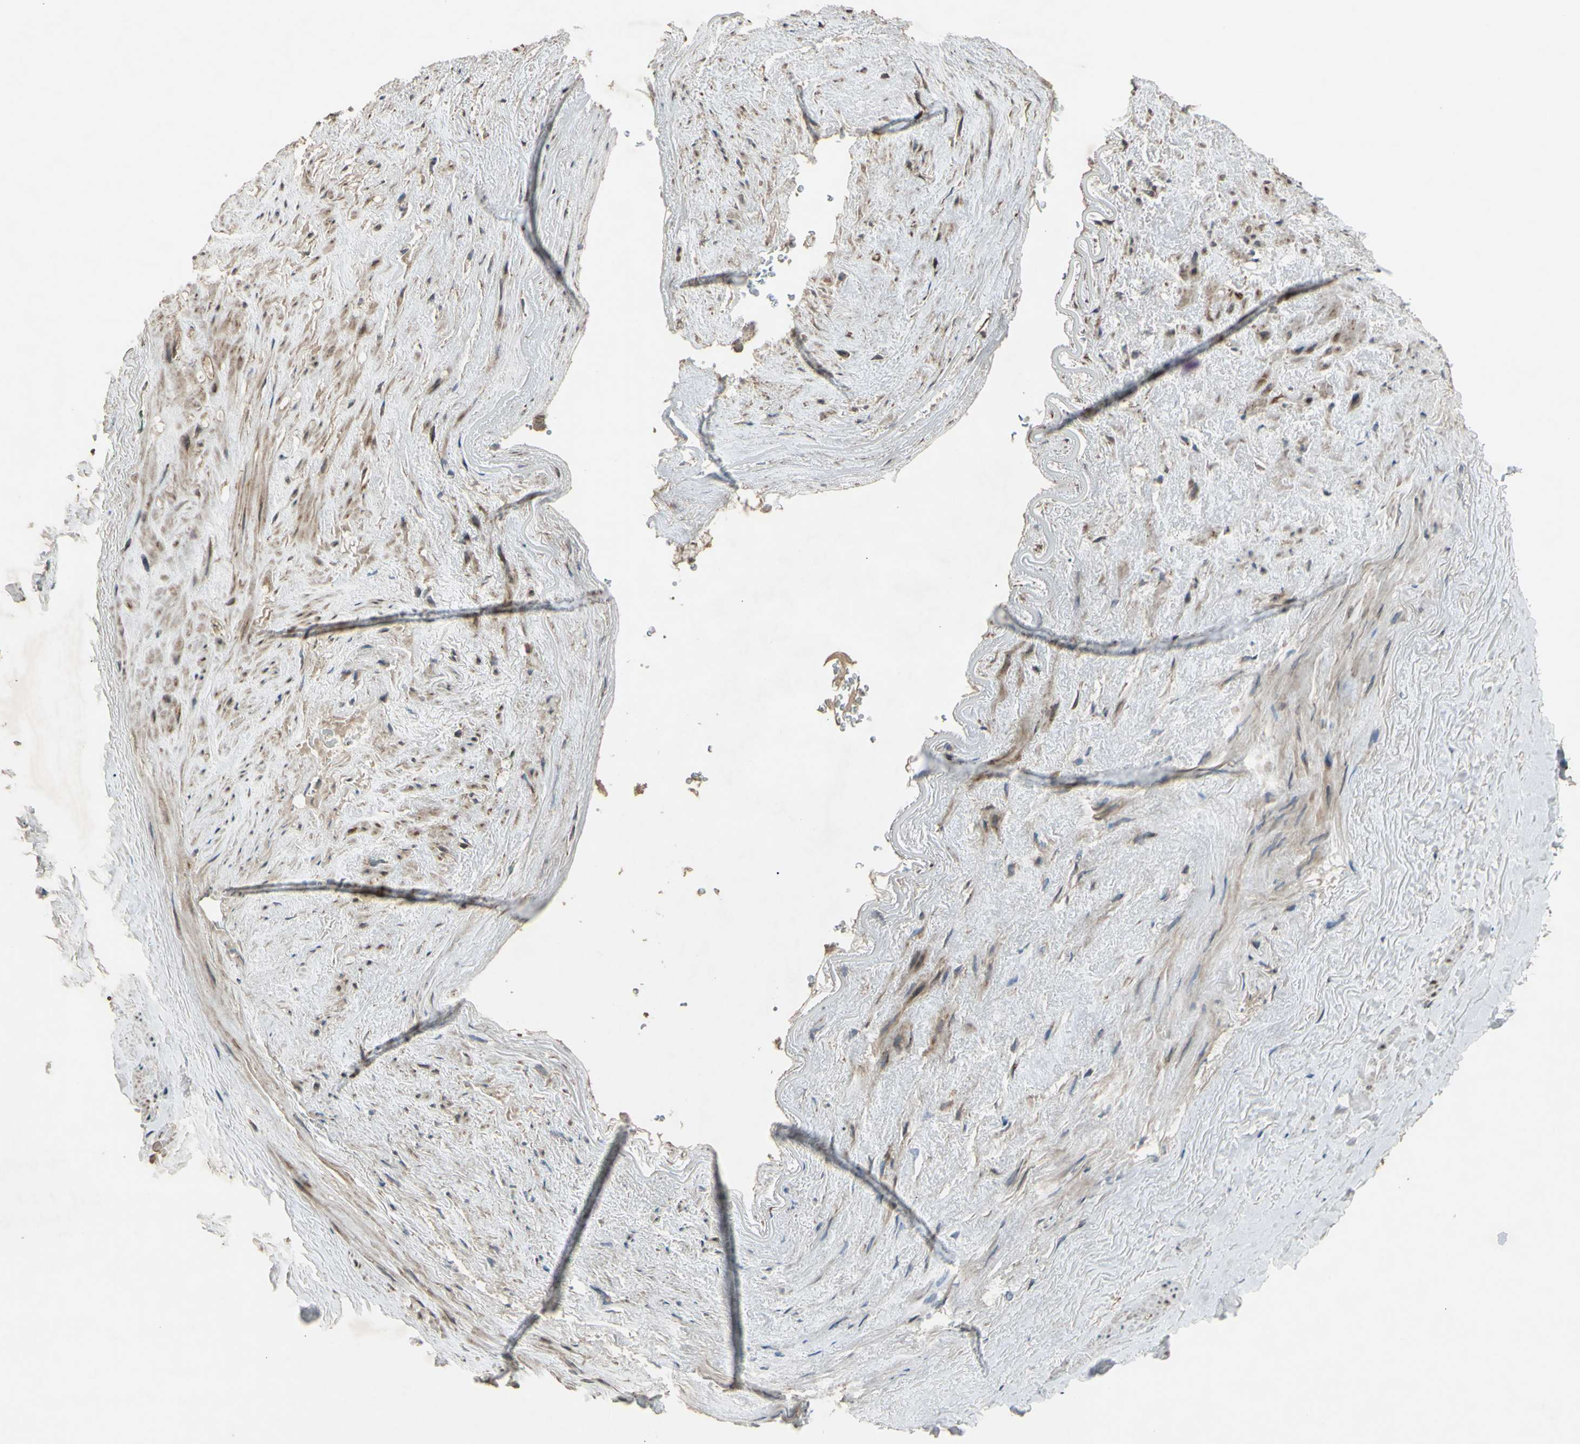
{"staining": {"intensity": "moderate", "quantity": ">75%", "location": "cytoplasmic/membranous"}, "tissue": "adipose tissue", "cell_type": "Adipocytes", "image_type": "normal", "snomed": [{"axis": "morphology", "description": "Normal tissue, NOS"}, {"axis": "topography", "description": "Peripheral nerve tissue"}], "caption": "Moderate cytoplasmic/membranous positivity for a protein is seen in approximately >75% of adipocytes of unremarkable adipose tissue using immunohistochemistry.", "gene": "ACOT8", "patient": {"sex": "male", "age": 70}}